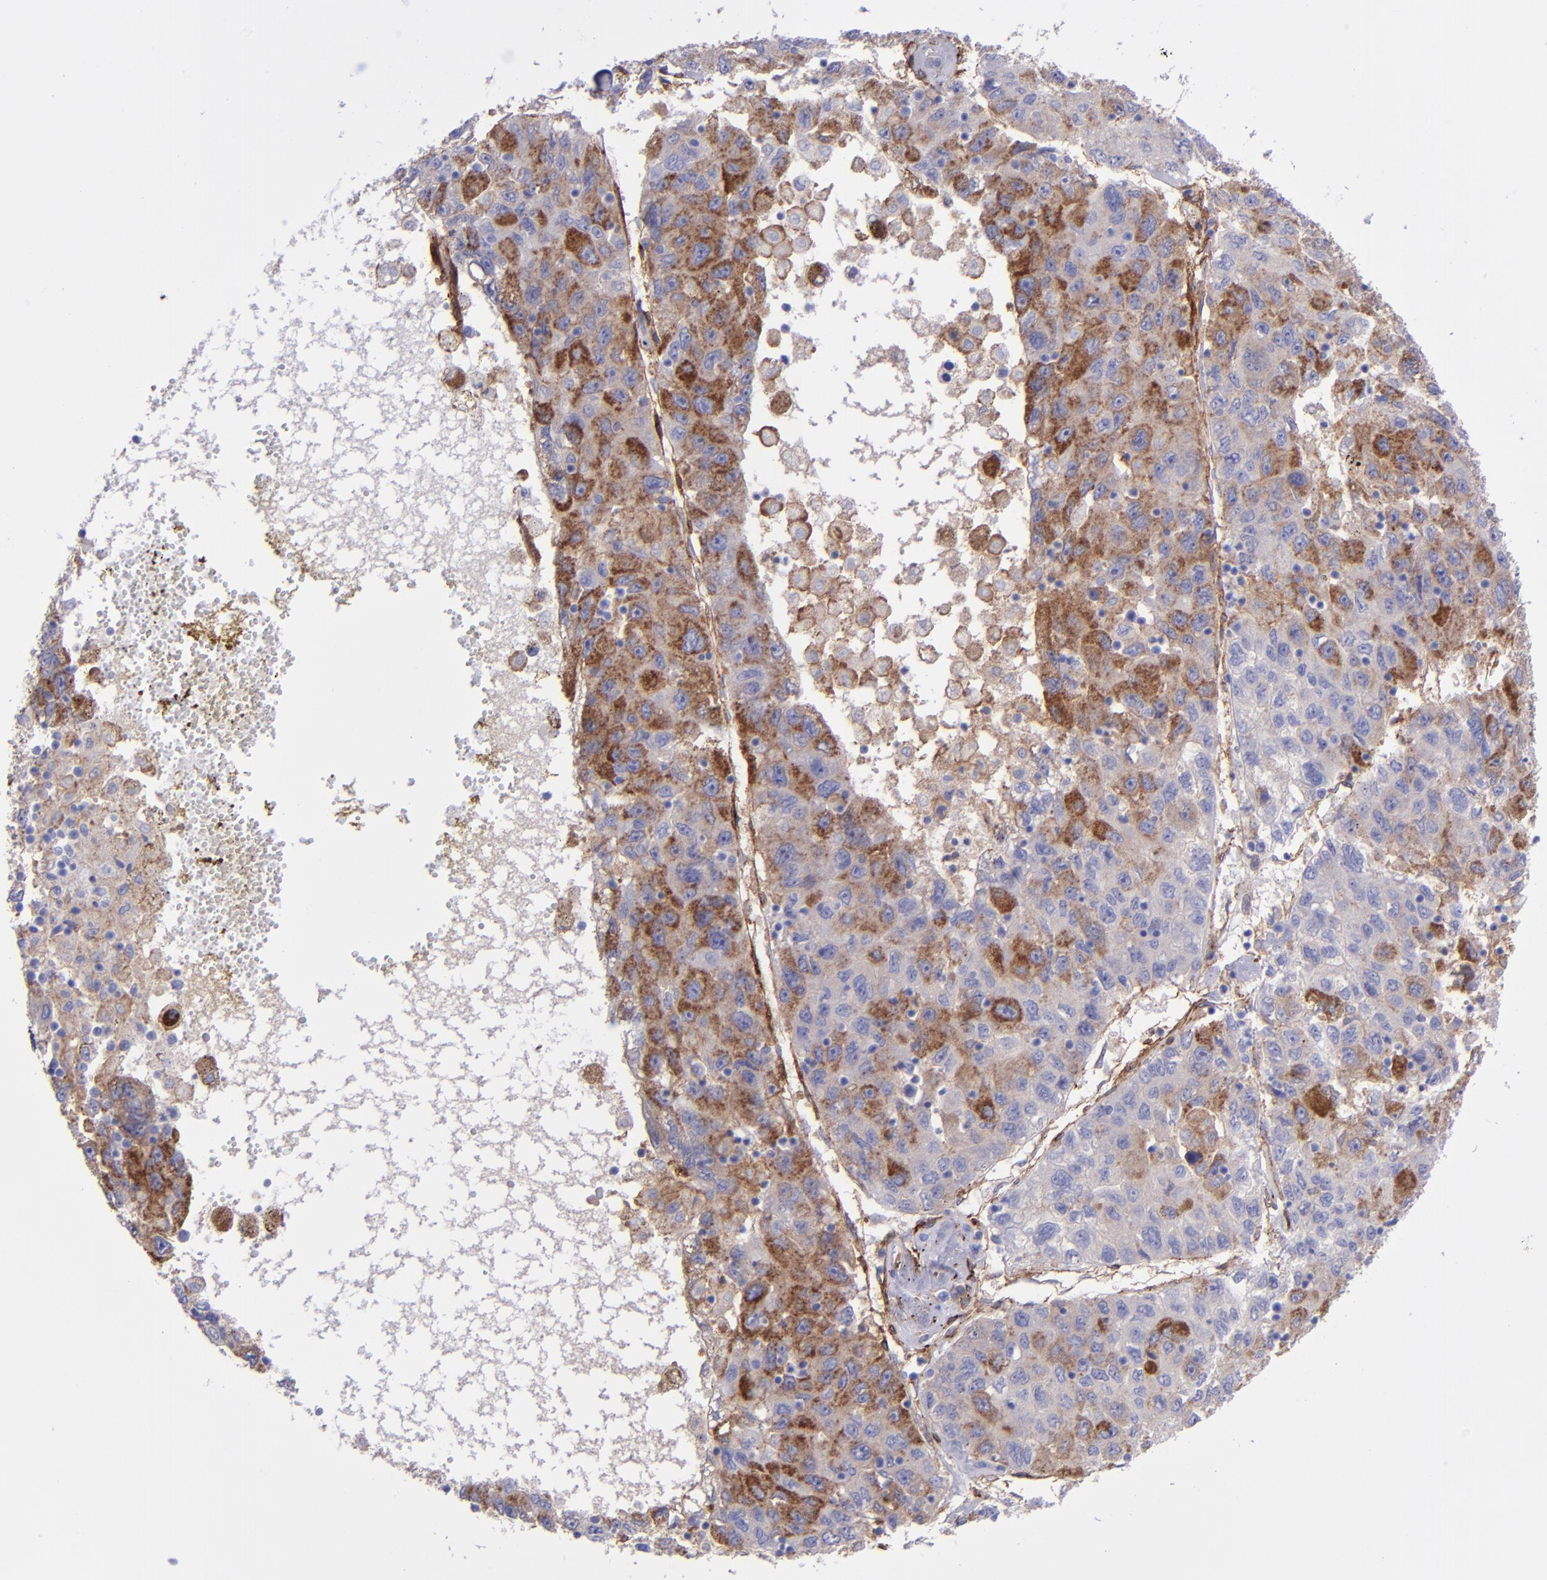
{"staining": {"intensity": "moderate", "quantity": "25%-75%", "location": "cytoplasmic/membranous"}, "tissue": "liver cancer", "cell_type": "Tumor cells", "image_type": "cancer", "snomed": [{"axis": "morphology", "description": "Carcinoma, Hepatocellular, NOS"}, {"axis": "topography", "description": "Liver"}], "caption": "There is medium levels of moderate cytoplasmic/membranous staining in tumor cells of liver hepatocellular carcinoma, as demonstrated by immunohistochemical staining (brown color).", "gene": "ITGAV", "patient": {"sex": "male", "age": 49}}